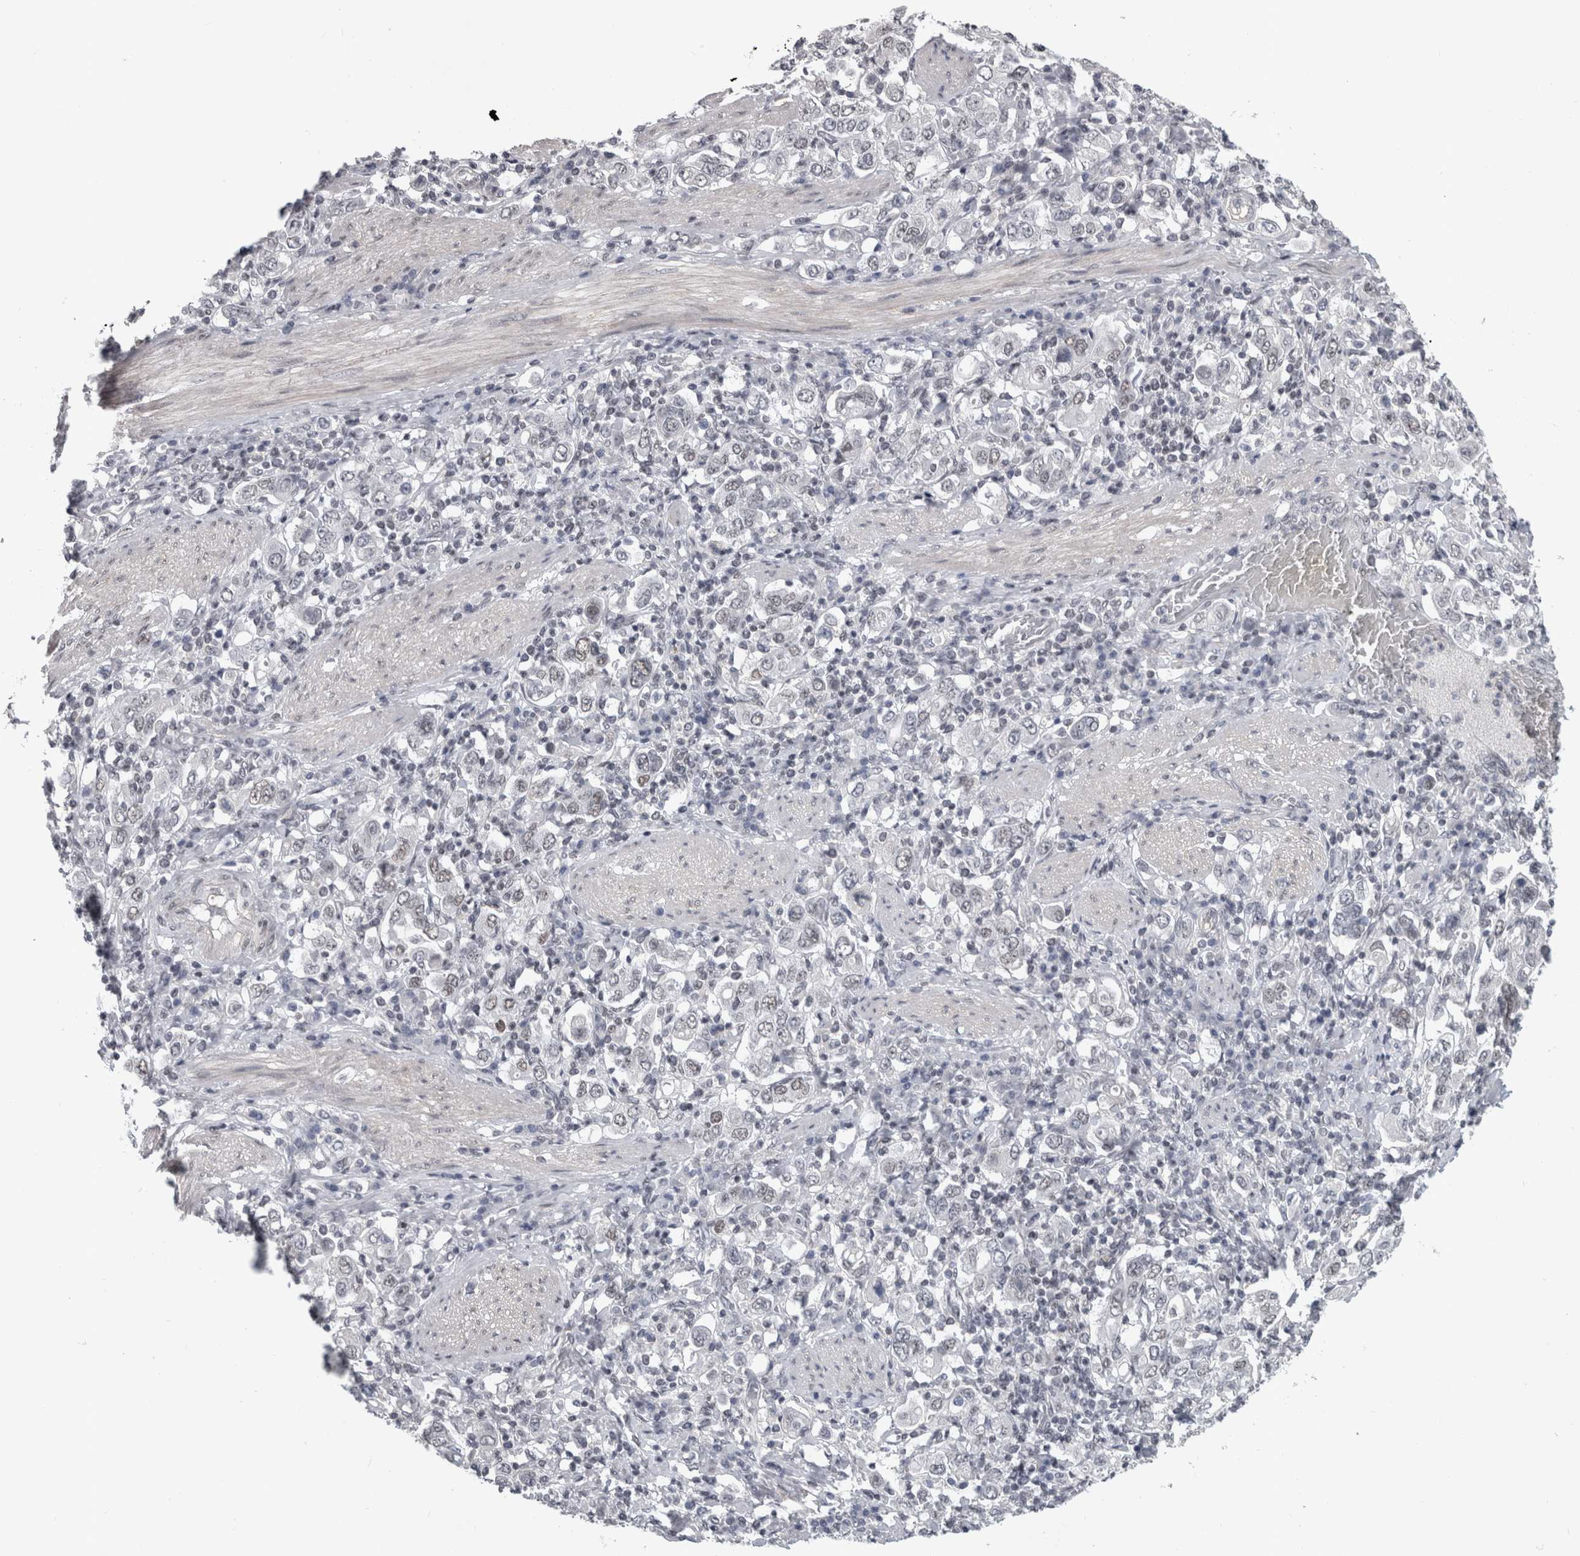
{"staining": {"intensity": "negative", "quantity": "none", "location": "none"}, "tissue": "stomach cancer", "cell_type": "Tumor cells", "image_type": "cancer", "snomed": [{"axis": "morphology", "description": "Adenocarcinoma, NOS"}, {"axis": "topography", "description": "Stomach, upper"}], "caption": "Tumor cells show no significant expression in adenocarcinoma (stomach). The staining is performed using DAB brown chromogen with nuclei counter-stained in using hematoxylin.", "gene": "ARID4B", "patient": {"sex": "male", "age": 62}}